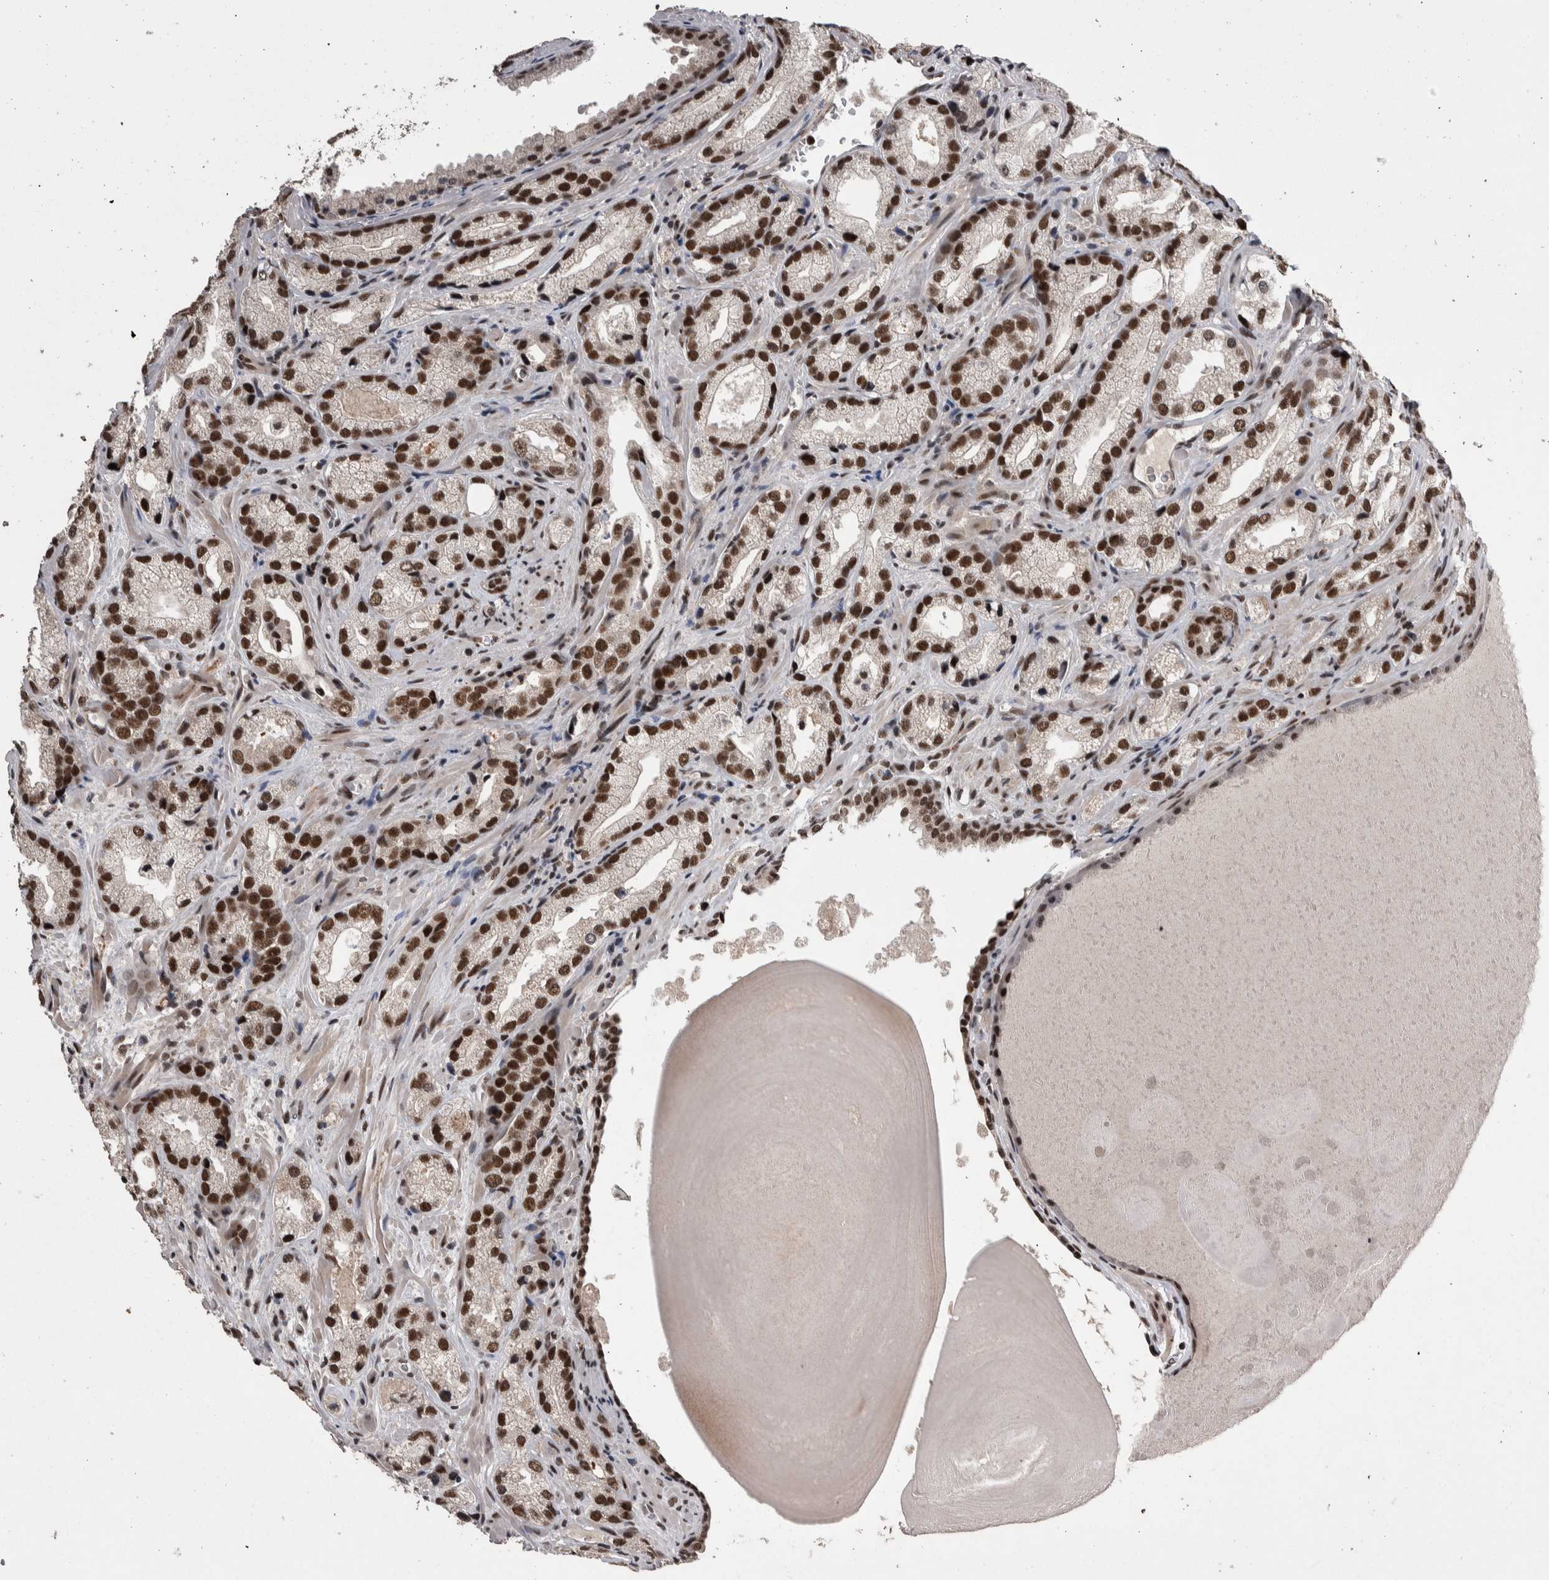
{"staining": {"intensity": "strong", "quantity": ">75%", "location": "nuclear"}, "tissue": "prostate cancer", "cell_type": "Tumor cells", "image_type": "cancer", "snomed": [{"axis": "morphology", "description": "Adenocarcinoma, High grade"}, {"axis": "topography", "description": "Prostate"}], "caption": "The histopathology image reveals staining of prostate cancer (adenocarcinoma (high-grade)), revealing strong nuclear protein expression (brown color) within tumor cells. (DAB (3,3'-diaminobenzidine) IHC, brown staining for protein, blue staining for nuclei).", "gene": "DMTF1", "patient": {"sex": "male", "age": 63}}